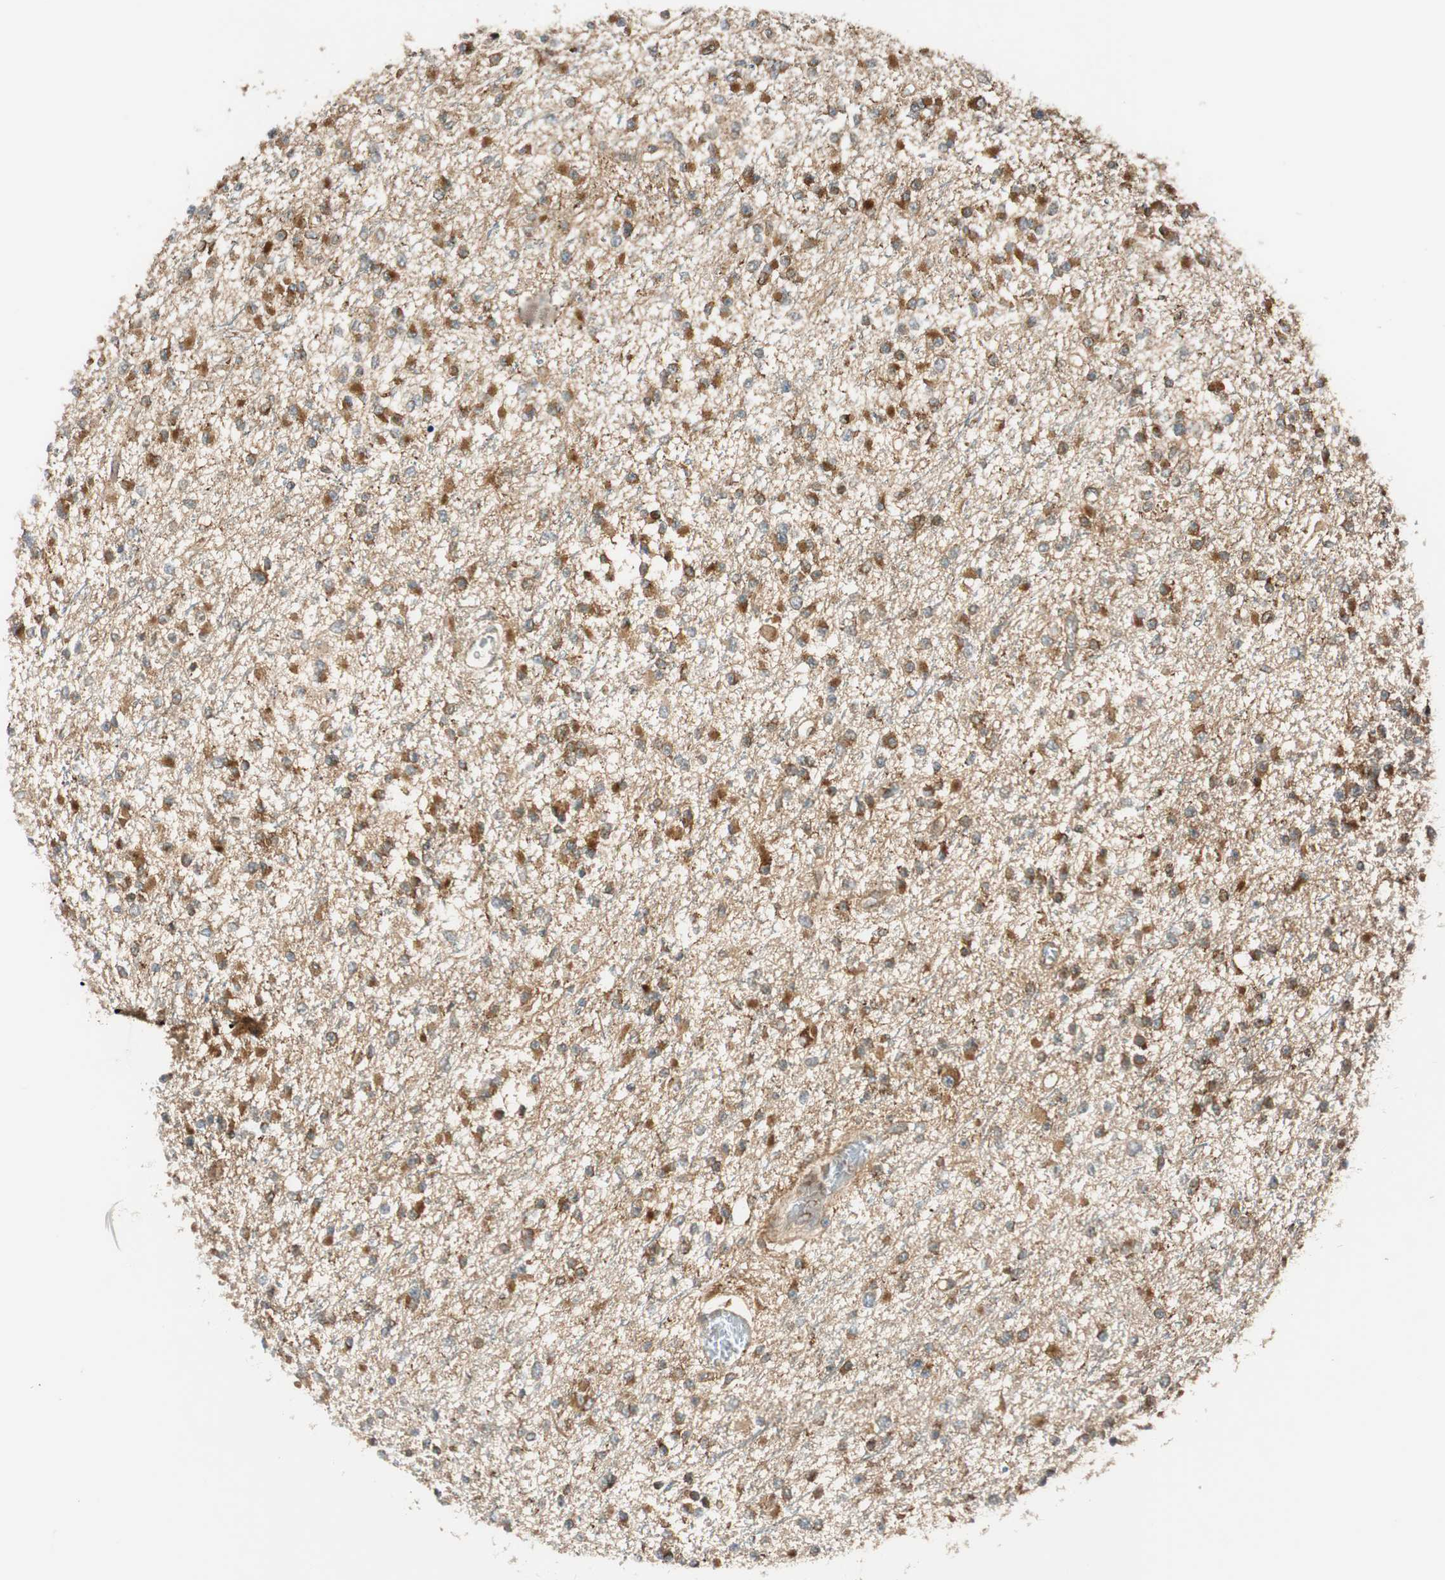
{"staining": {"intensity": "moderate", "quantity": ">75%", "location": "cytoplasmic/membranous"}, "tissue": "glioma", "cell_type": "Tumor cells", "image_type": "cancer", "snomed": [{"axis": "morphology", "description": "Glioma, malignant, Low grade"}, {"axis": "topography", "description": "Brain"}], "caption": "A high-resolution micrograph shows immunohistochemistry staining of malignant low-grade glioma, which exhibits moderate cytoplasmic/membranous expression in approximately >75% of tumor cells. Using DAB (brown) and hematoxylin (blue) stains, captured at high magnification using brightfield microscopy.", "gene": "ABI1", "patient": {"sex": "female", "age": 22}}